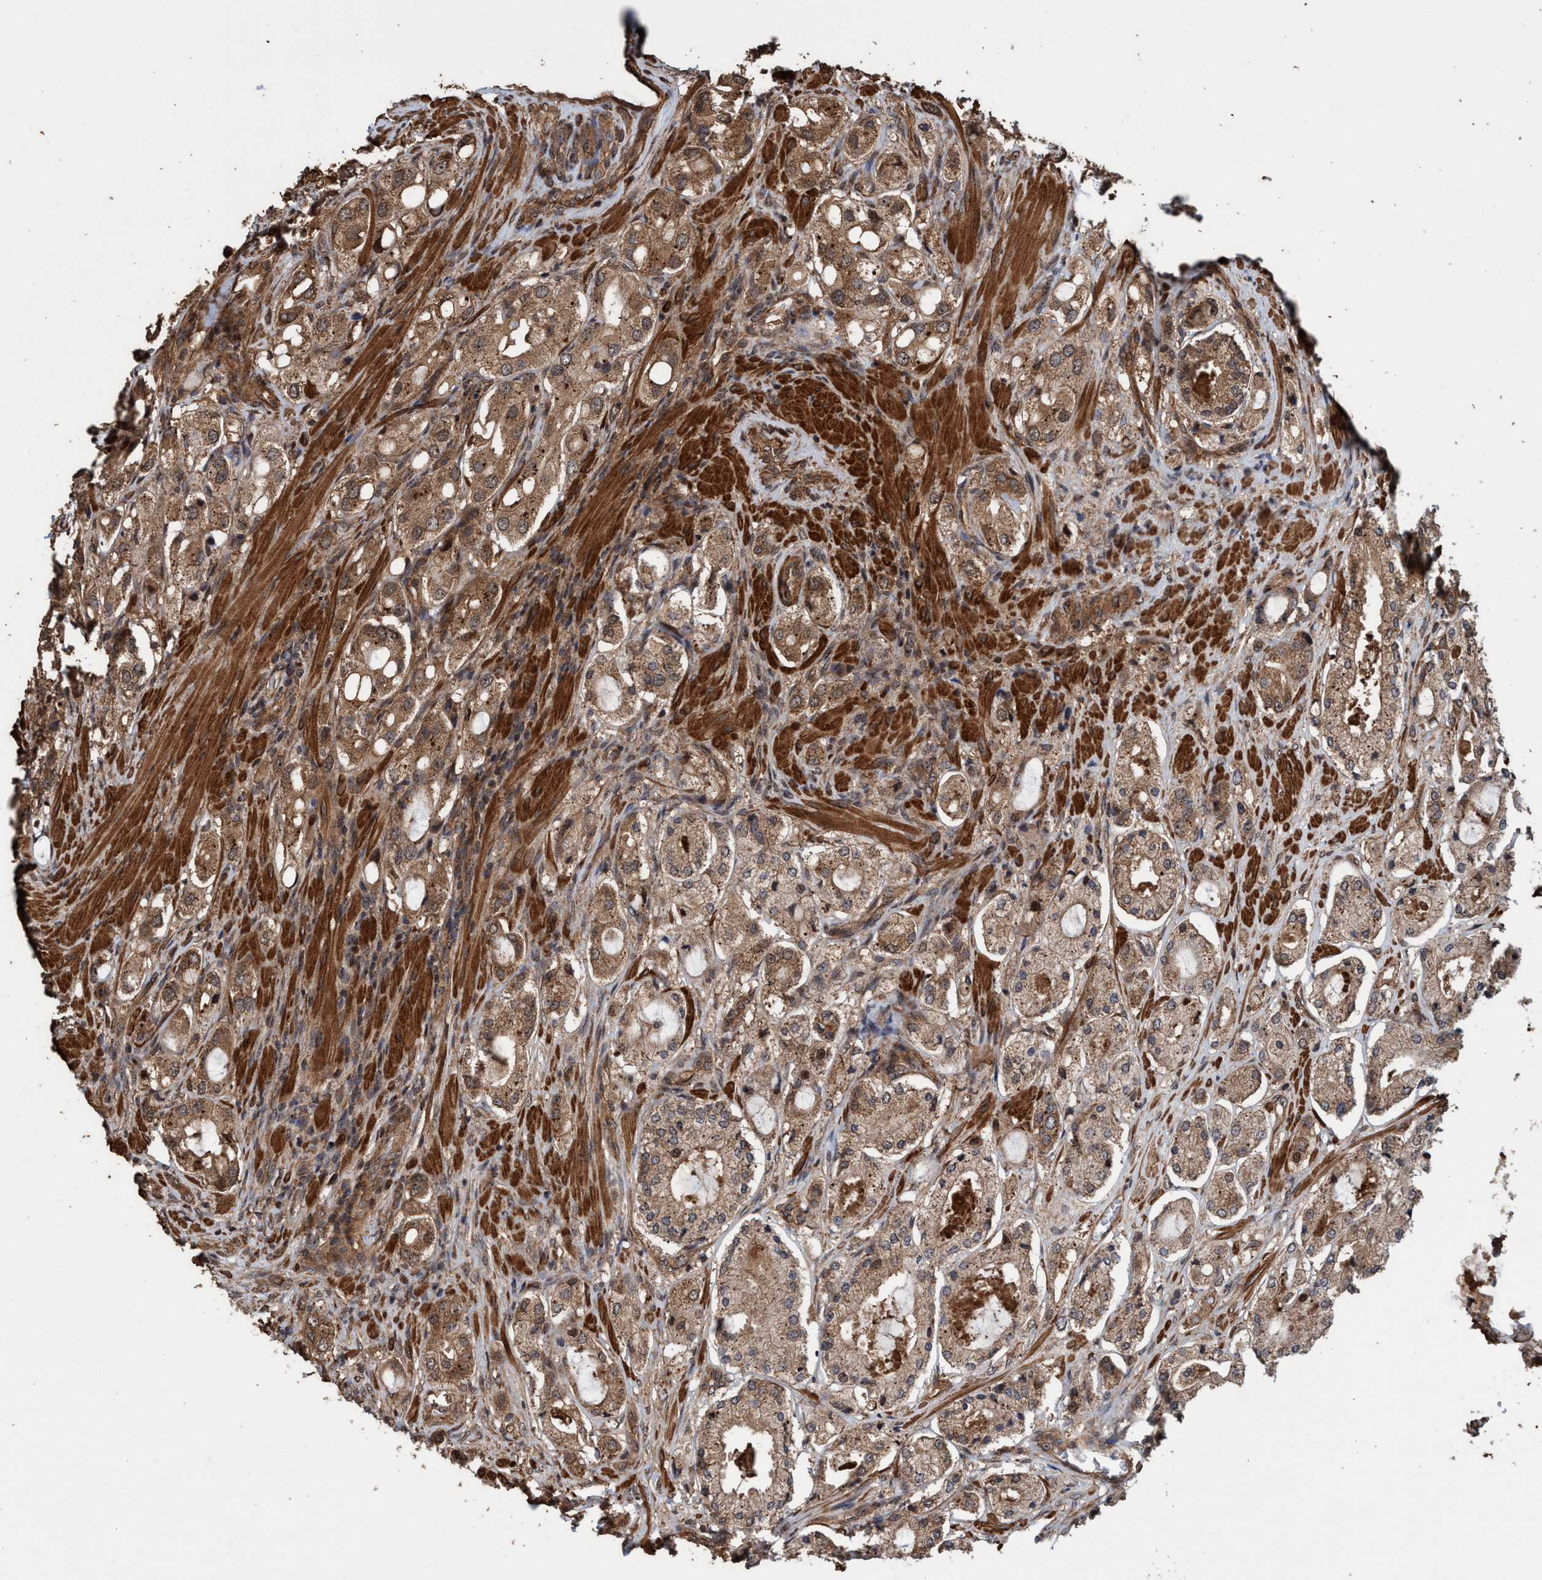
{"staining": {"intensity": "moderate", "quantity": ">75%", "location": "cytoplasmic/membranous"}, "tissue": "prostate cancer", "cell_type": "Tumor cells", "image_type": "cancer", "snomed": [{"axis": "morphology", "description": "Adenocarcinoma, High grade"}, {"axis": "topography", "description": "Prostate"}], "caption": "Prostate adenocarcinoma (high-grade) stained with DAB immunohistochemistry demonstrates medium levels of moderate cytoplasmic/membranous positivity in approximately >75% of tumor cells.", "gene": "TRPC7", "patient": {"sex": "male", "age": 65}}